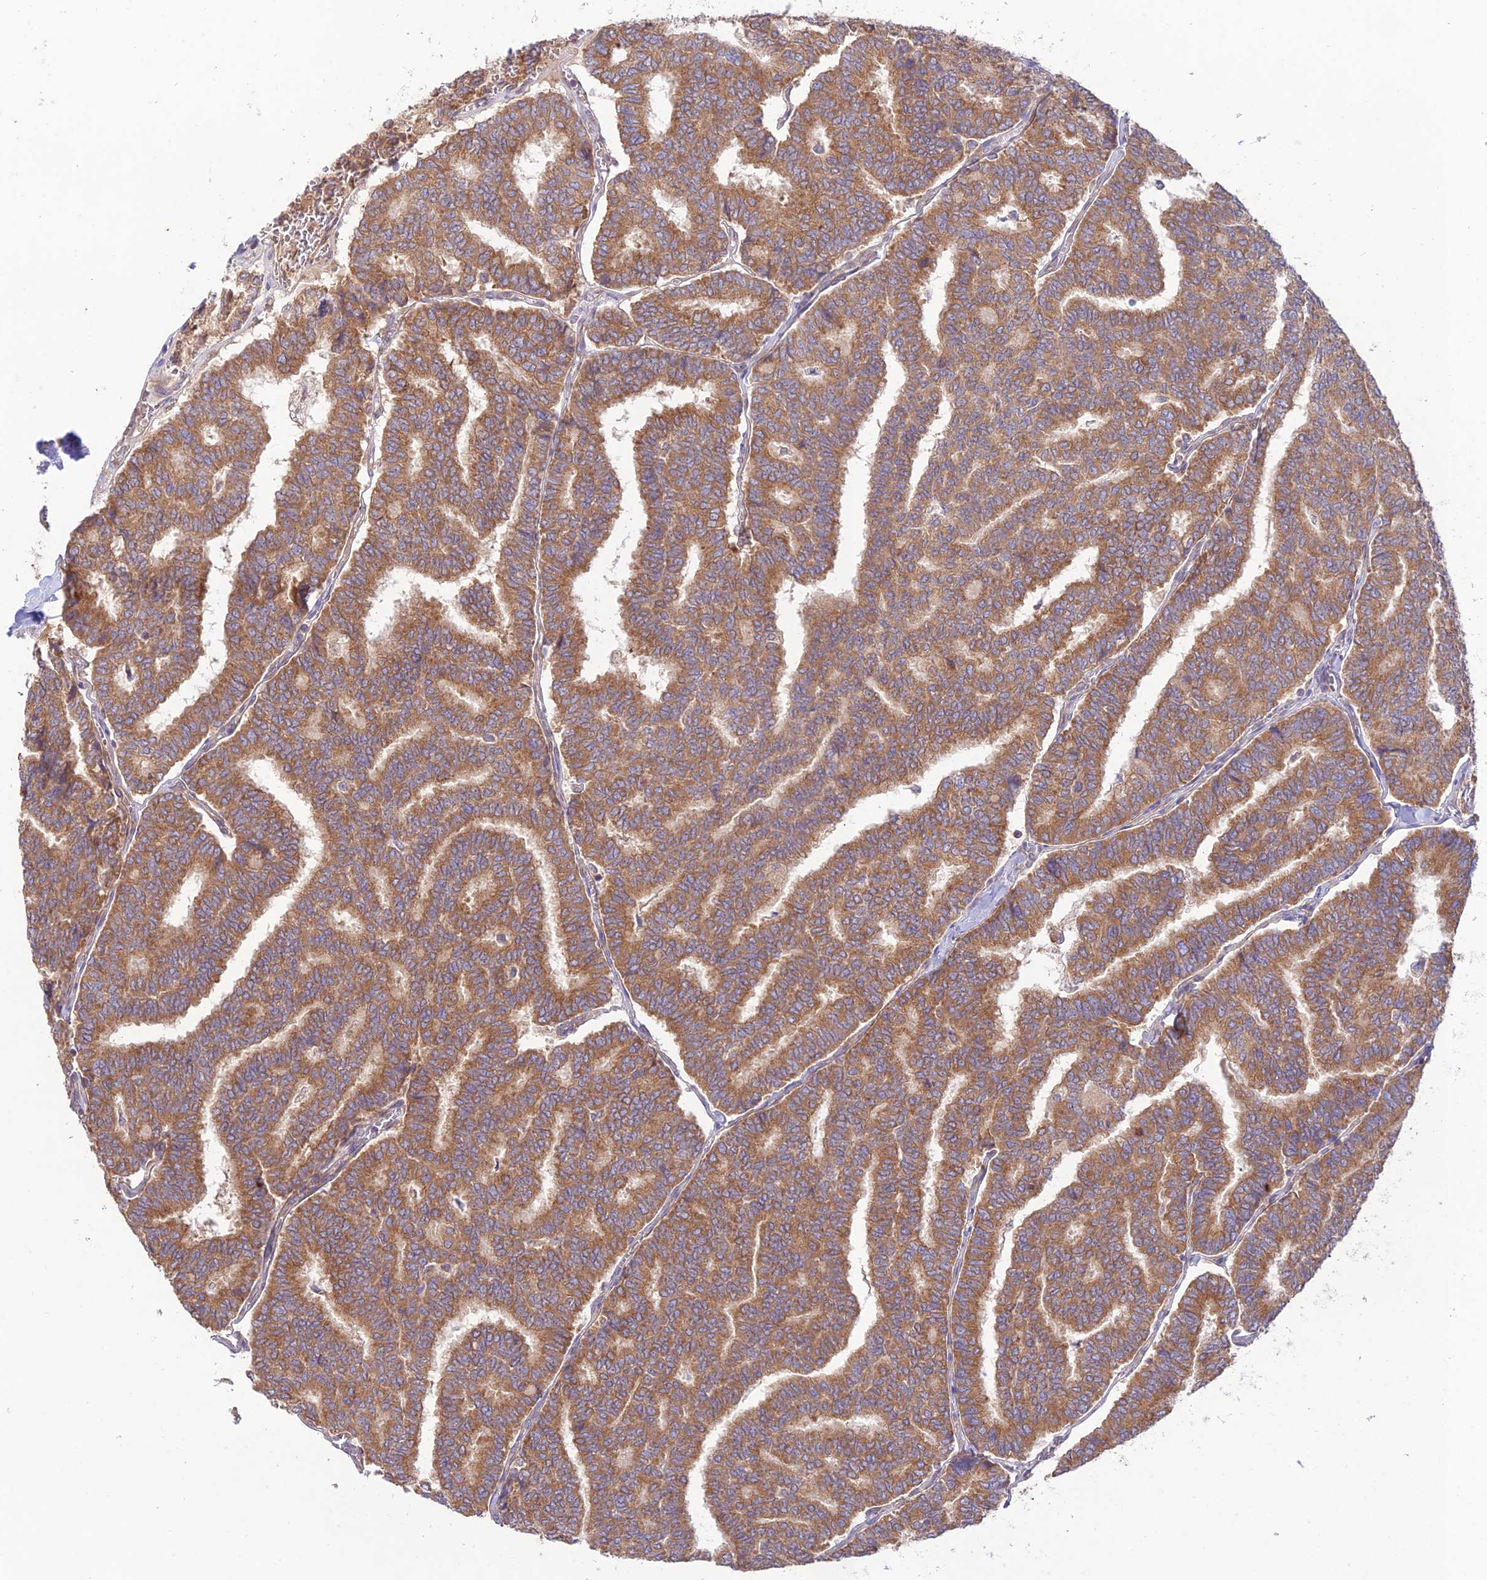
{"staining": {"intensity": "moderate", "quantity": ">75%", "location": "cytoplasmic/membranous"}, "tissue": "thyroid cancer", "cell_type": "Tumor cells", "image_type": "cancer", "snomed": [{"axis": "morphology", "description": "Papillary adenocarcinoma, NOS"}, {"axis": "topography", "description": "Thyroid gland"}], "caption": "About >75% of tumor cells in thyroid papillary adenocarcinoma display moderate cytoplasmic/membranous protein staining as visualized by brown immunohistochemical staining.", "gene": "TMEM259", "patient": {"sex": "female", "age": 35}}